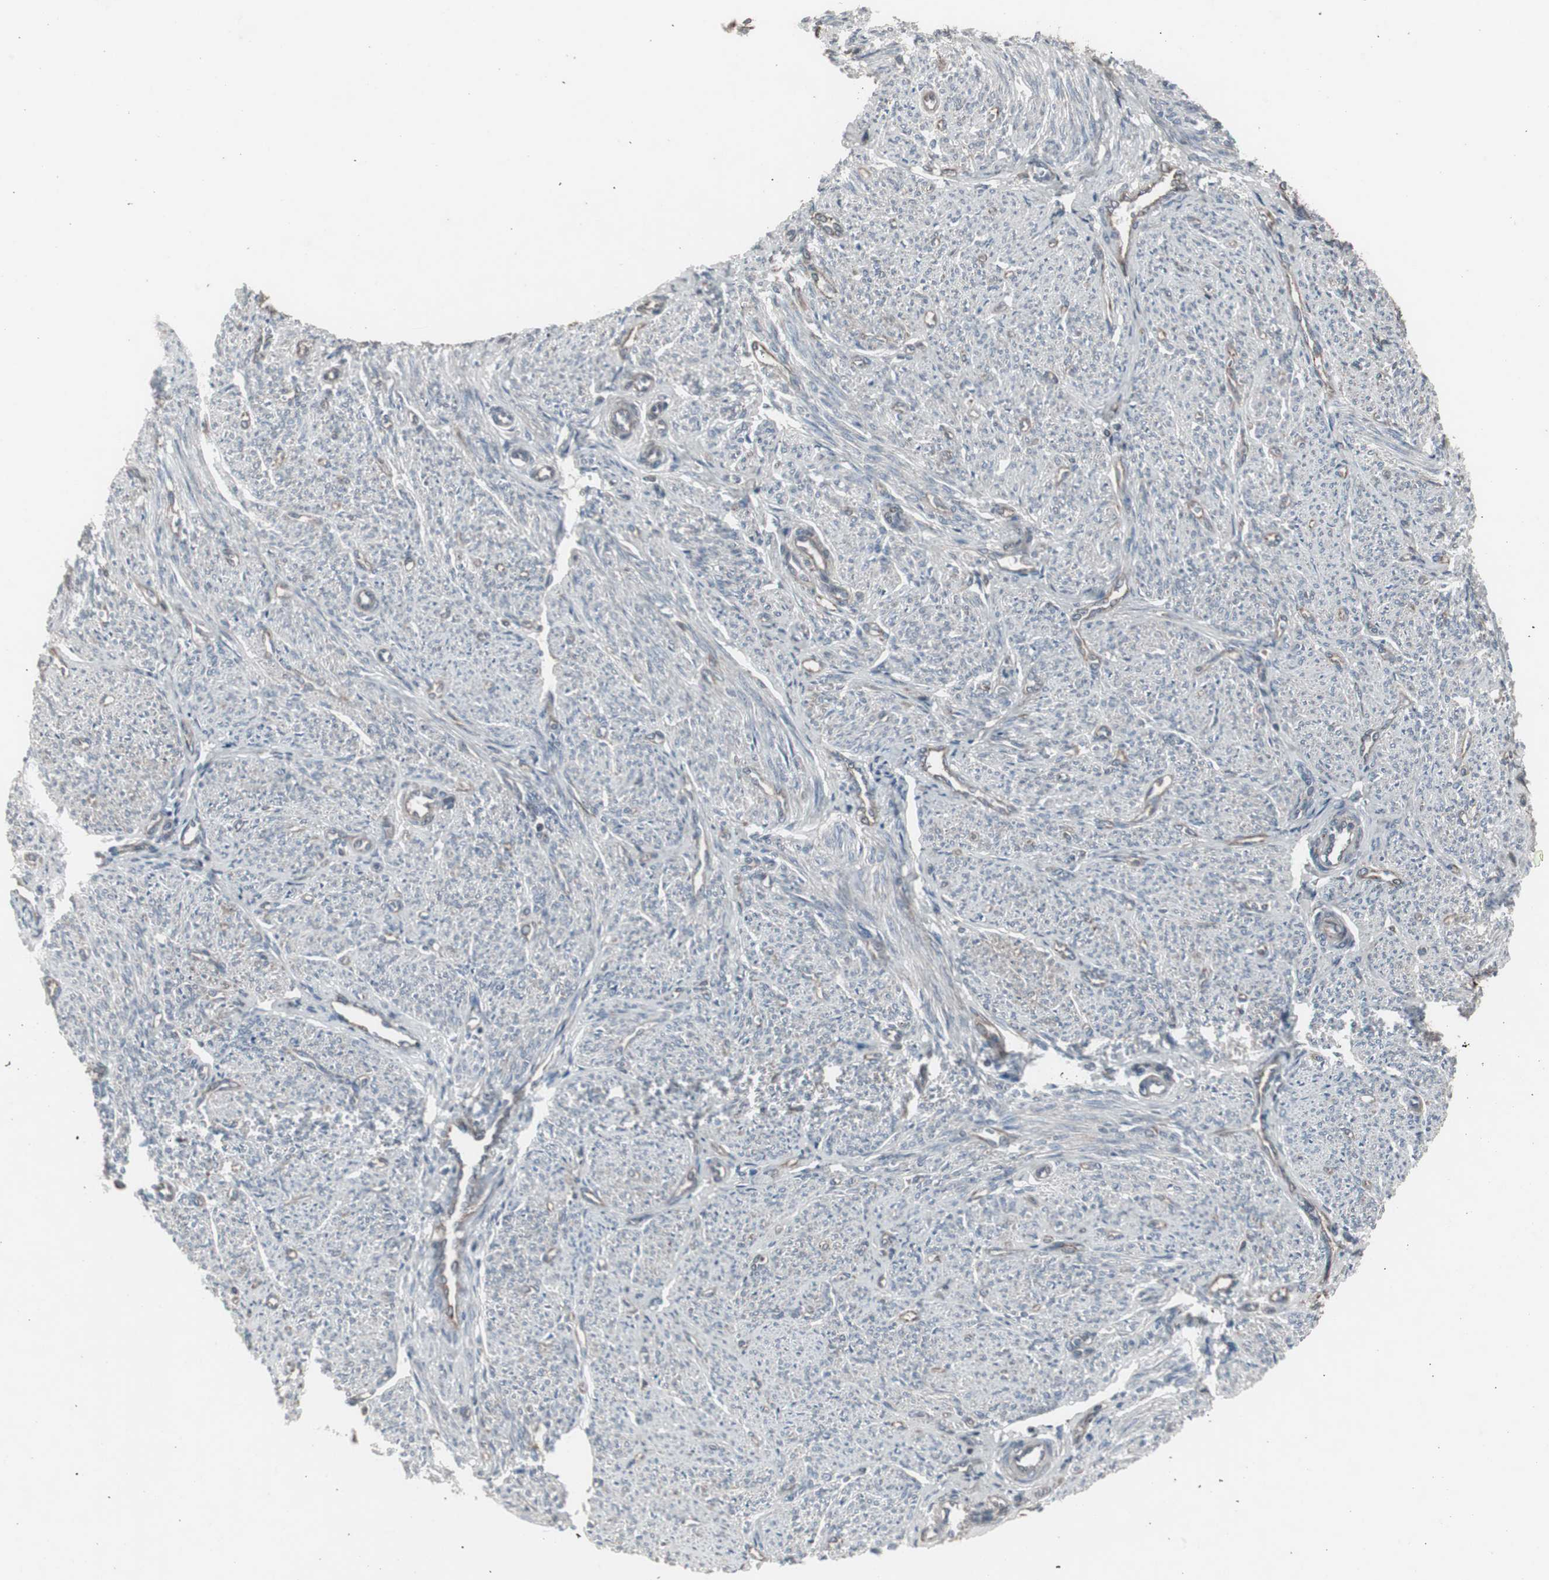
{"staining": {"intensity": "negative", "quantity": "none", "location": "none"}, "tissue": "smooth muscle", "cell_type": "Smooth muscle cells", "image_type": "normal", "snomed": [{"axis": "morphology", "description": "Normal tissue, NOS"}, {"axis": "topography", "description": "Smooth muscle"}], "caption": "Unremarkable smooth muscle was stained to show a protein in brown. There is no significant staining in smooth muscle cells. (Stains: DAB (3,3'-diaminobenzidine) immunohistochemistry (IHC) with hematoxylin counter stain, Microscopy: brightfield microscopy at high magnification).", "gene": "SSTR2", "patient": {"sex": "female", "age": 65}}